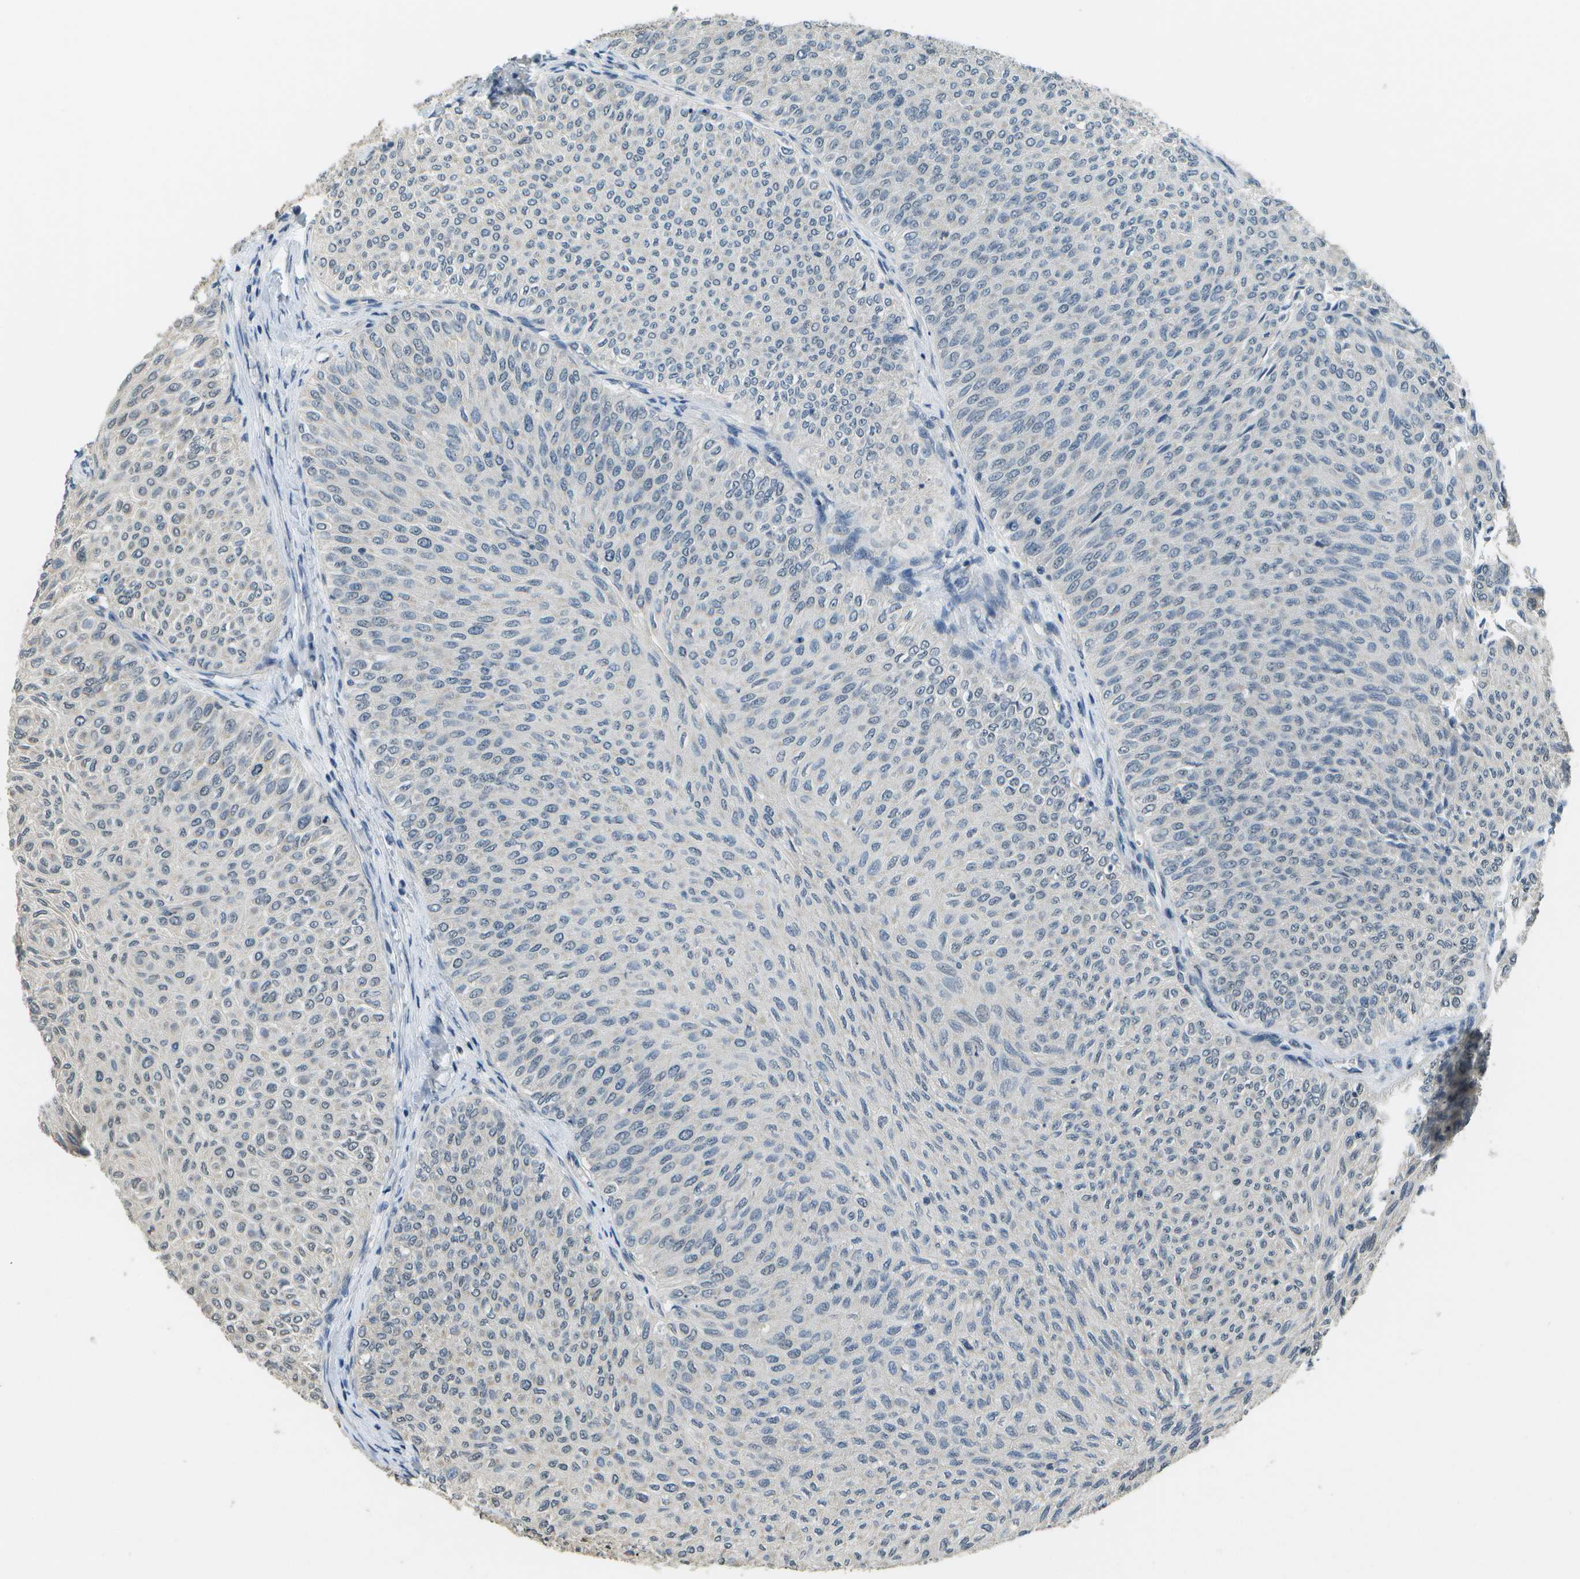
{"staining": {"intensity": "negative", "quantity": "none", "location": "none"}, "tissue": "urothelial cancer", "cell_type": "Tumor cells", "image_type": "cancer", "snomed": [{"axis": "morphology", "description": "Urothelial carcinoma, Low grade"}, {"axis": "topography", "description": "Urinary bladder"}], "caption": "IHC micrograph of neoplastic tissue: low-grade urothelial carcinoma stained with DAB shows no significant protein positivity in tumor cells.", "gene": "ABL2", "patient": {"sex": "male", "age": 78}}